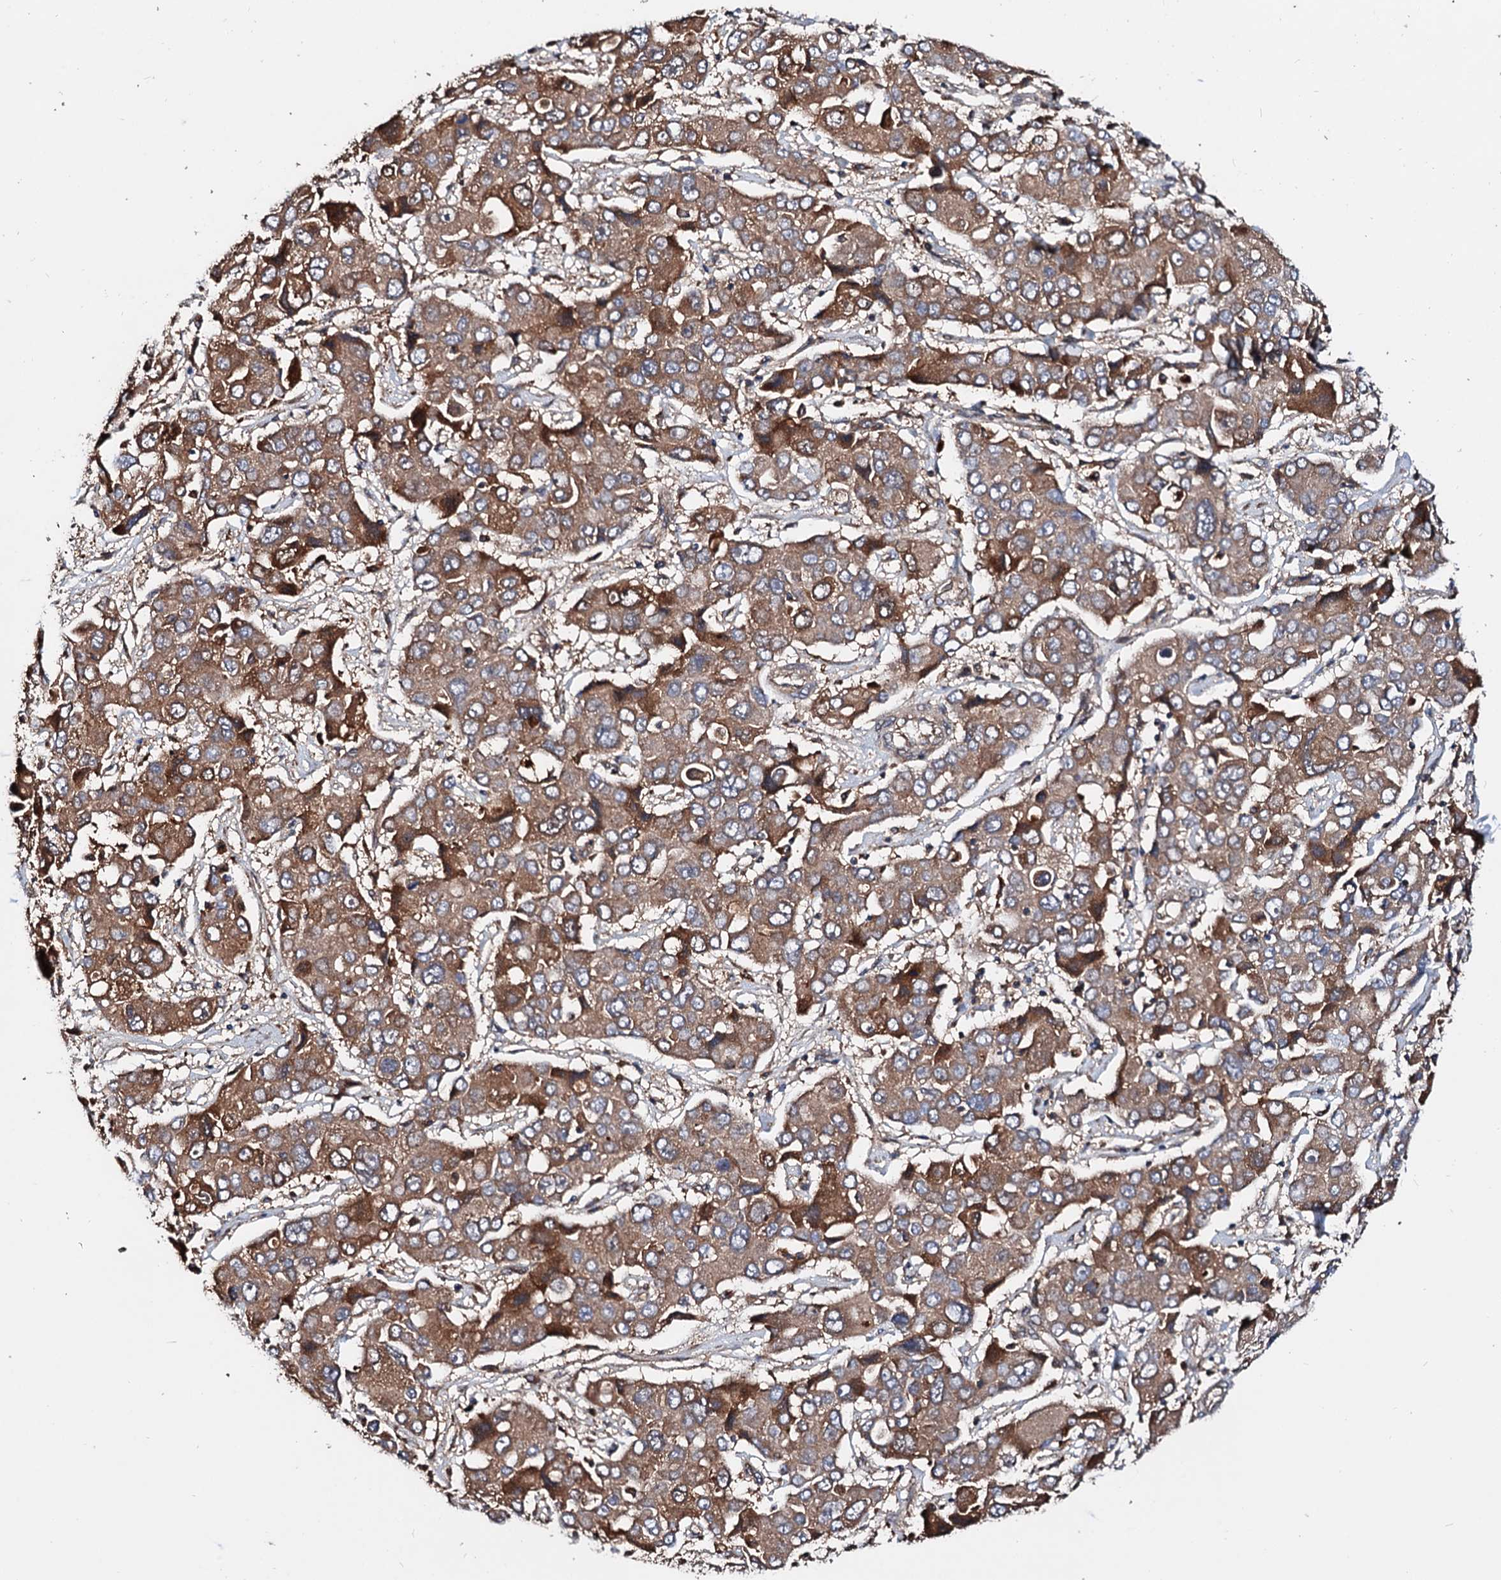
{"staining": {"intensity": "moderate", "quantity": ">75%", "location": "cytoplasmic/membranous"}, "tissue": "liver cancer", "cell_type": "Tumor cells", "image_type": "cancer", "snomed": [{"axis": "morphology", "description": "Cholangiocarcinoma"}, {"axis": "topography", "description": "Liver"}], "caption": "The immunohistochemical stain shows moderate cytoplasmic/membranous expression in tumor cells of liver cancer (cholangiocarcinoma) tissue.", "gene": "EXTL1", "patient": {"sex": "male", "age": 67}}